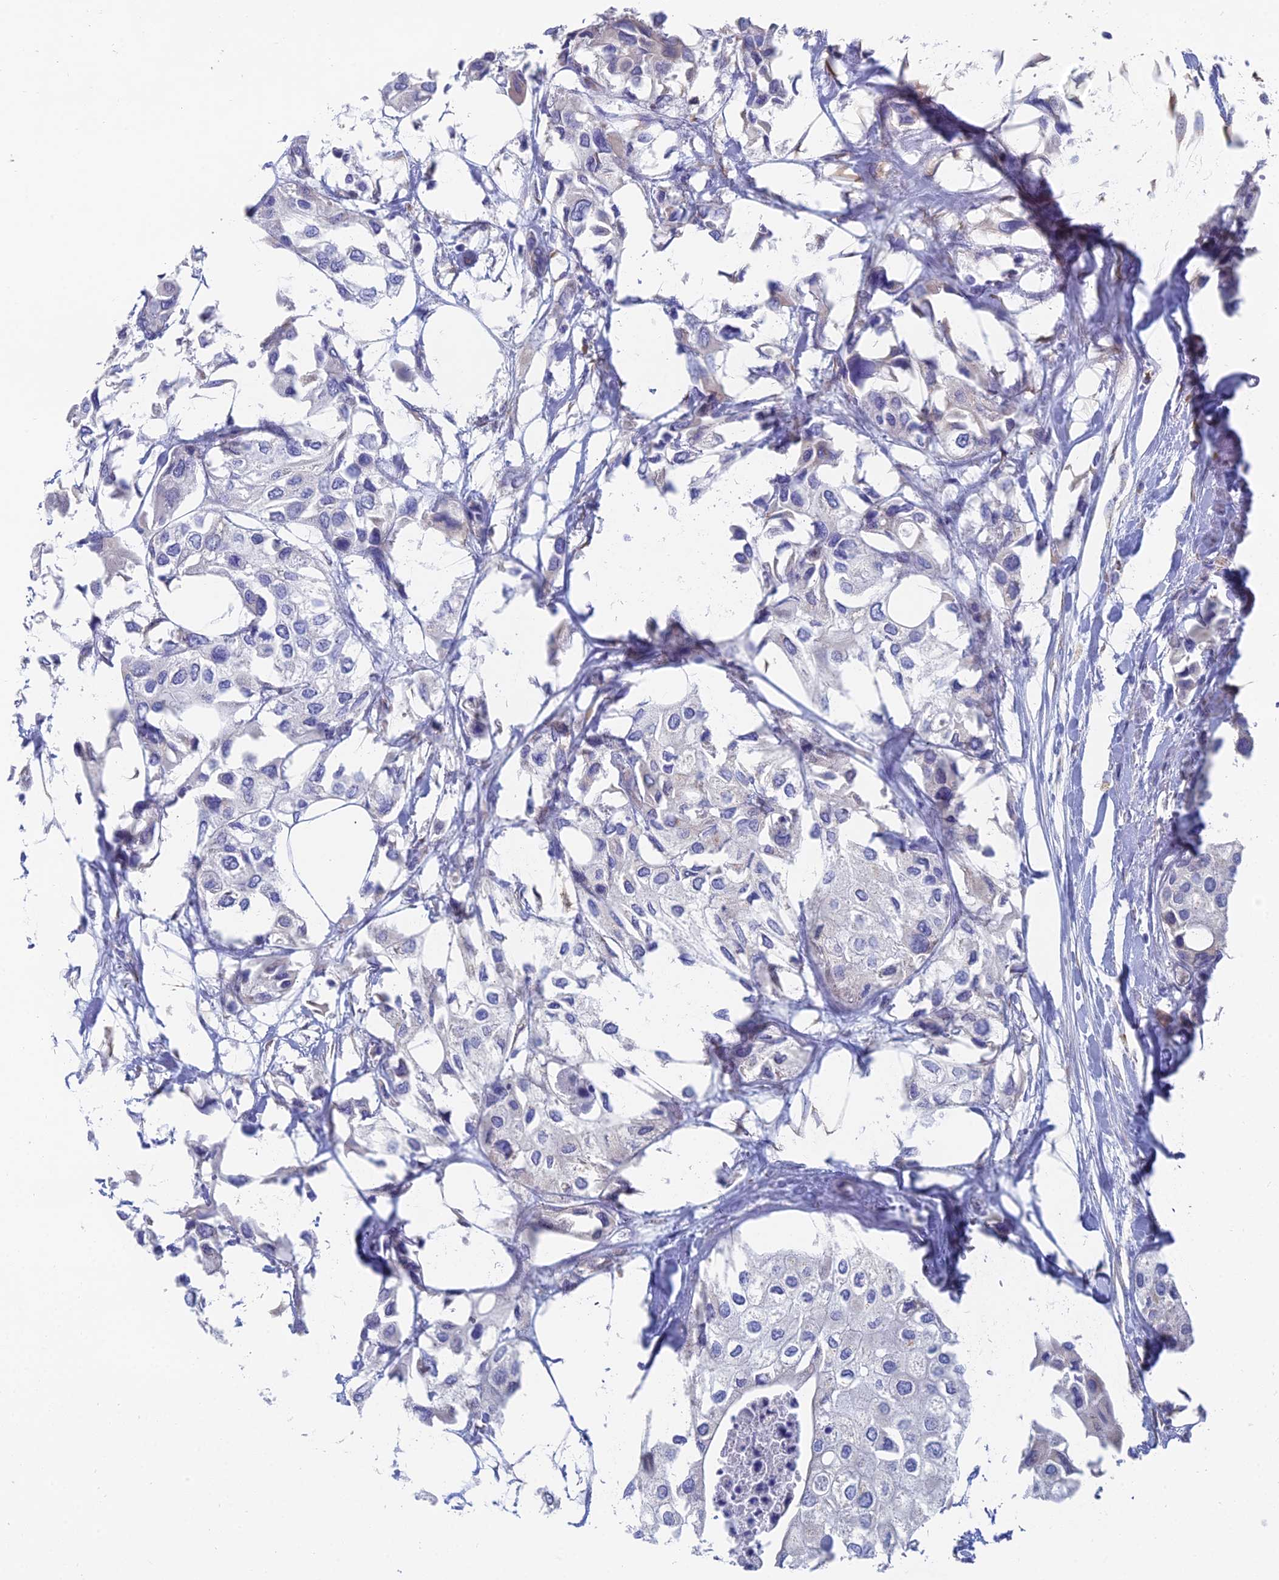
{"staining": {"intensity": "negative", "quantity": "none", "location": "none"}, "tissue": "urothelial cancer", "cell_type": "Tumor cells", "image_type": "cancer", "snomed": [{"axis": "morphology", "description": "Urothelial carcinoma, High grade"}, {"axis": "topography", "description": "Urinary bladder"}], "caption": "Immunohistochemical staining of high-grade urothelial carcinoma demonstrates no significant staining in tumor cells.", "gene": "TNNT3", "patient": {"sex": "male", "age": 64}}